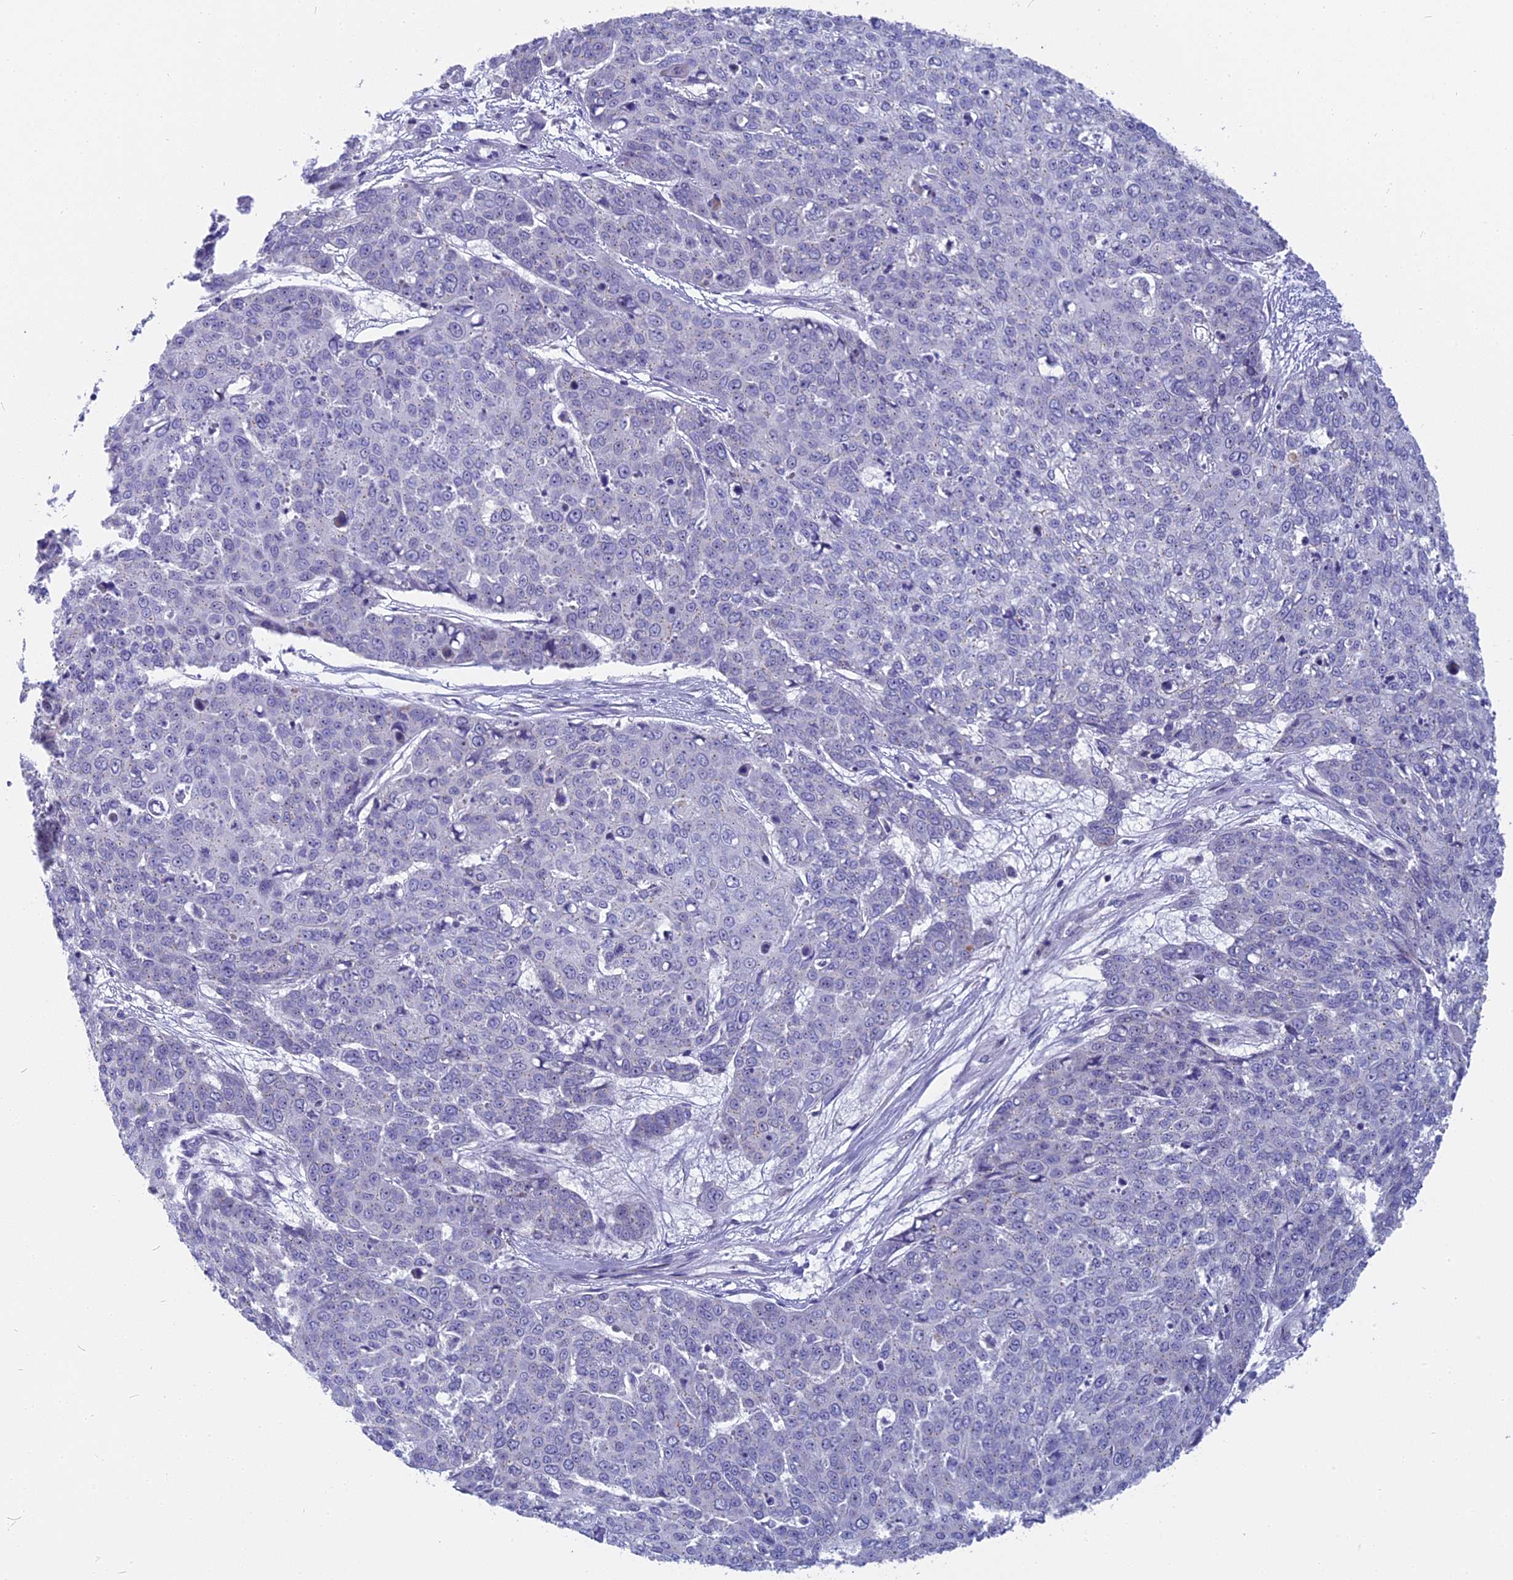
{"staining": {"intensity": "negative", "quantity": "none", "location": "none"}, "tissue": "skin cancer", "cell_type": "Tumor cells", "image_type": "cancer", "snomed": [{"axis": "morphology", "description": "Squamous cell carcinoma, NOS"}, {"axis": "topography", "description": "Skin"}], "caption": "Tumor cells are negative for brown protein staining in skin squamous cell carcinoma. The staining is performed using DAB brown chromogen with nuclei counter-stained in using hematoxylin.", "gene": "DTWD1", "patient": {"sex": "male", "age": 71}}